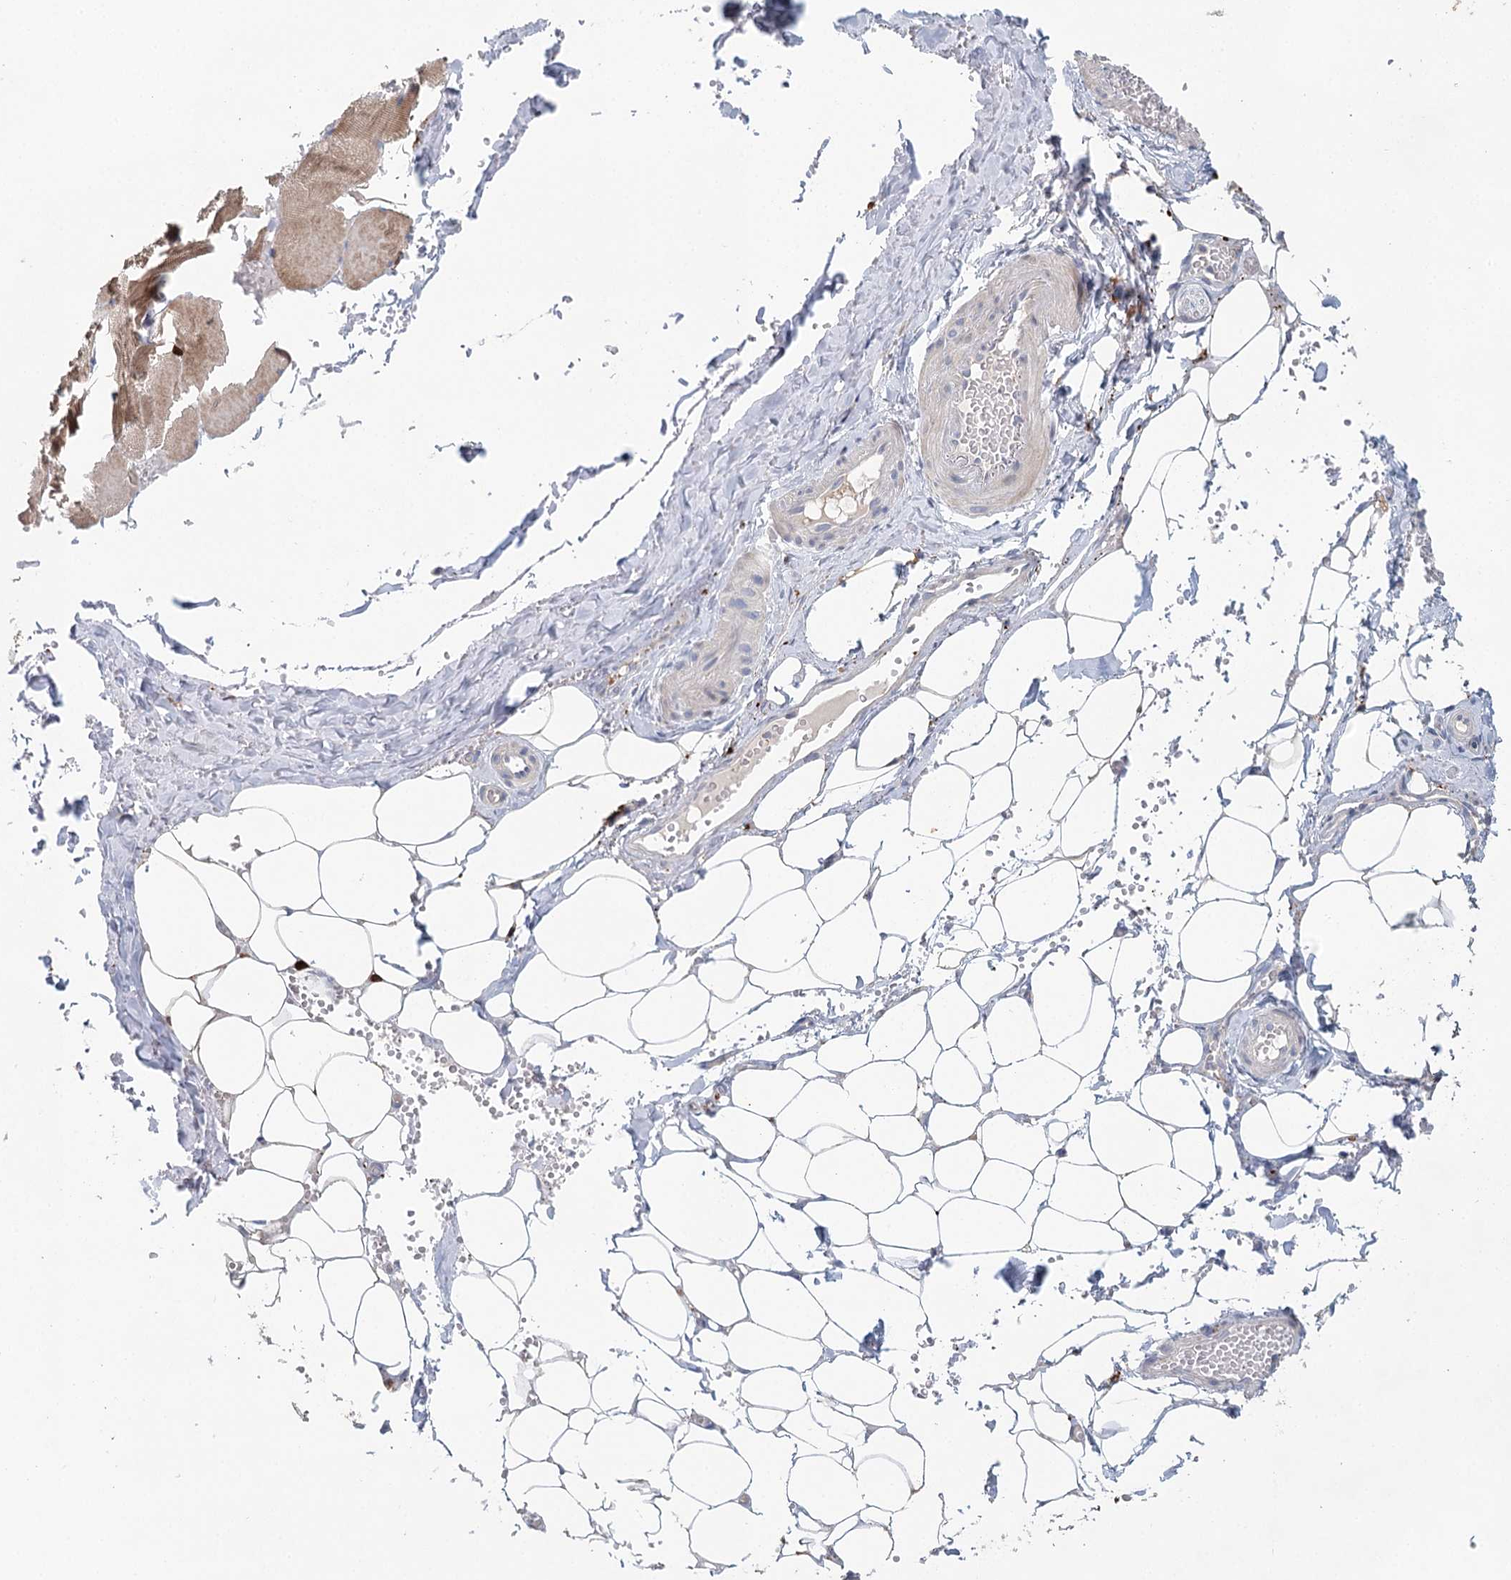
{"staining": {"intensity": "negative", "quantity": "none", "location": "none"}, "tissue": "adipose tissue", "cell_type": "Adipocytes", "image_type": "normal", "snomed": [{"axis": "morphology", "description": "Normal tissue, NOS"}, {"axis": "topography", "description": "Skeletal muscle"}, {"axis": "topography", "description": "Peripheral nerve tissue"}], "caption": "This is an IHC histopathology image of unremarkable adipose tissue. There is no staining in adipocytes.", "gene": "SLC19A3", "patient": {"sex": "female", "age": 55}}